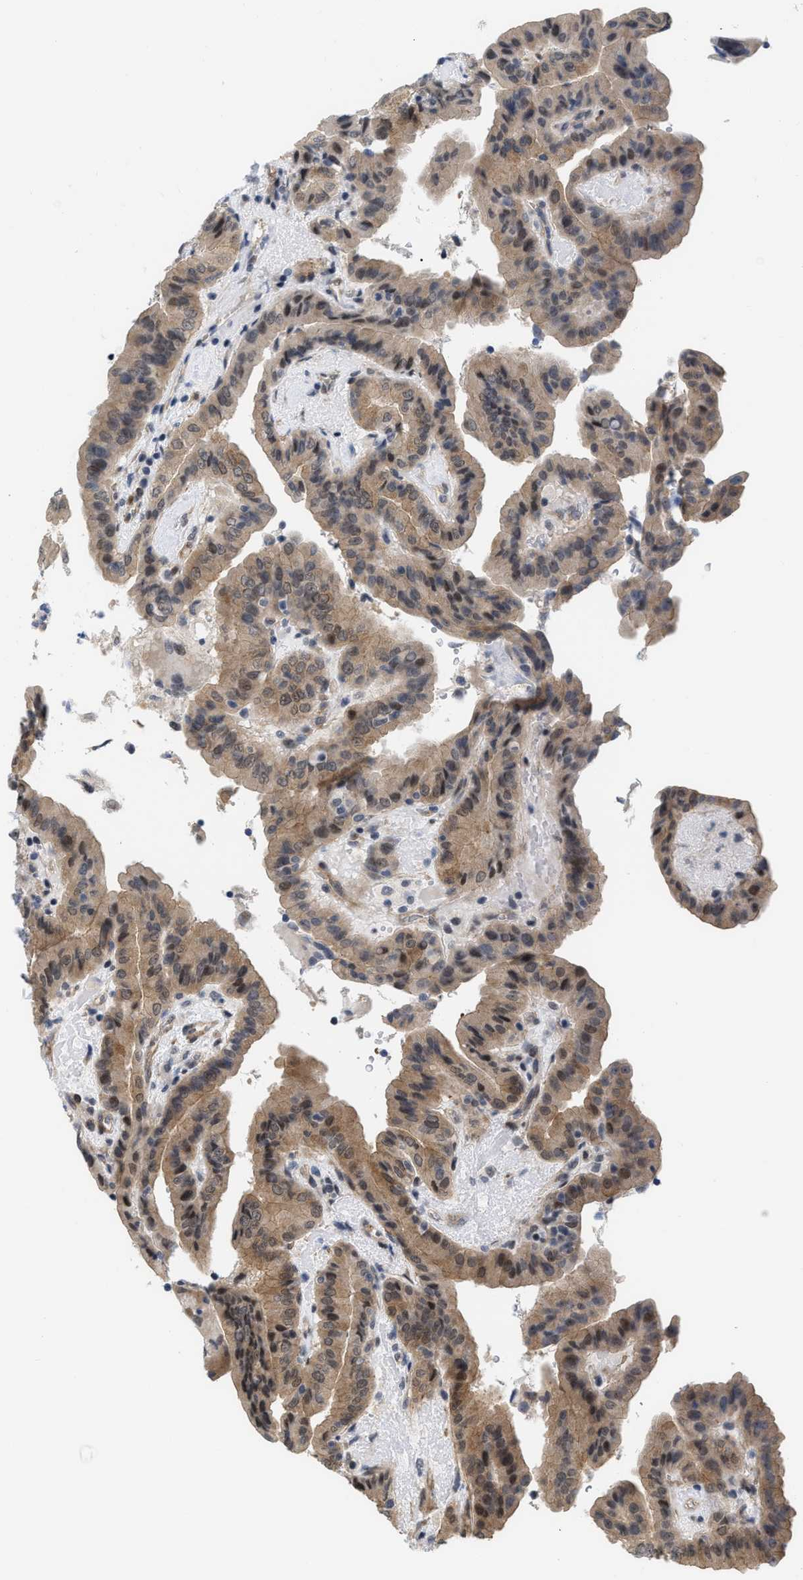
{"staining": {"intensity": "moderate", "quantity": ">75%", "location": "cytoplasmic/membranous"}, "tissue": "thyroid cancer", "cell_type": "Tumor cells", "image_type": "cancer", "snomed": [{"axis": "morphology", "description": "Papillary adenocarcinoma, NOS"}, {"axis": "topography", "description": "Thyroid gland"}], "caption": "This is an image of immunohistochemistry (IHC) staining of thyroid cancer (papillary adenocarcinoma), which shows moderate staining in the cytoplasmic/membranous of tumor cells.", "gene": "GPRASP2", "patient": {"sex": "male", "age": 33}}